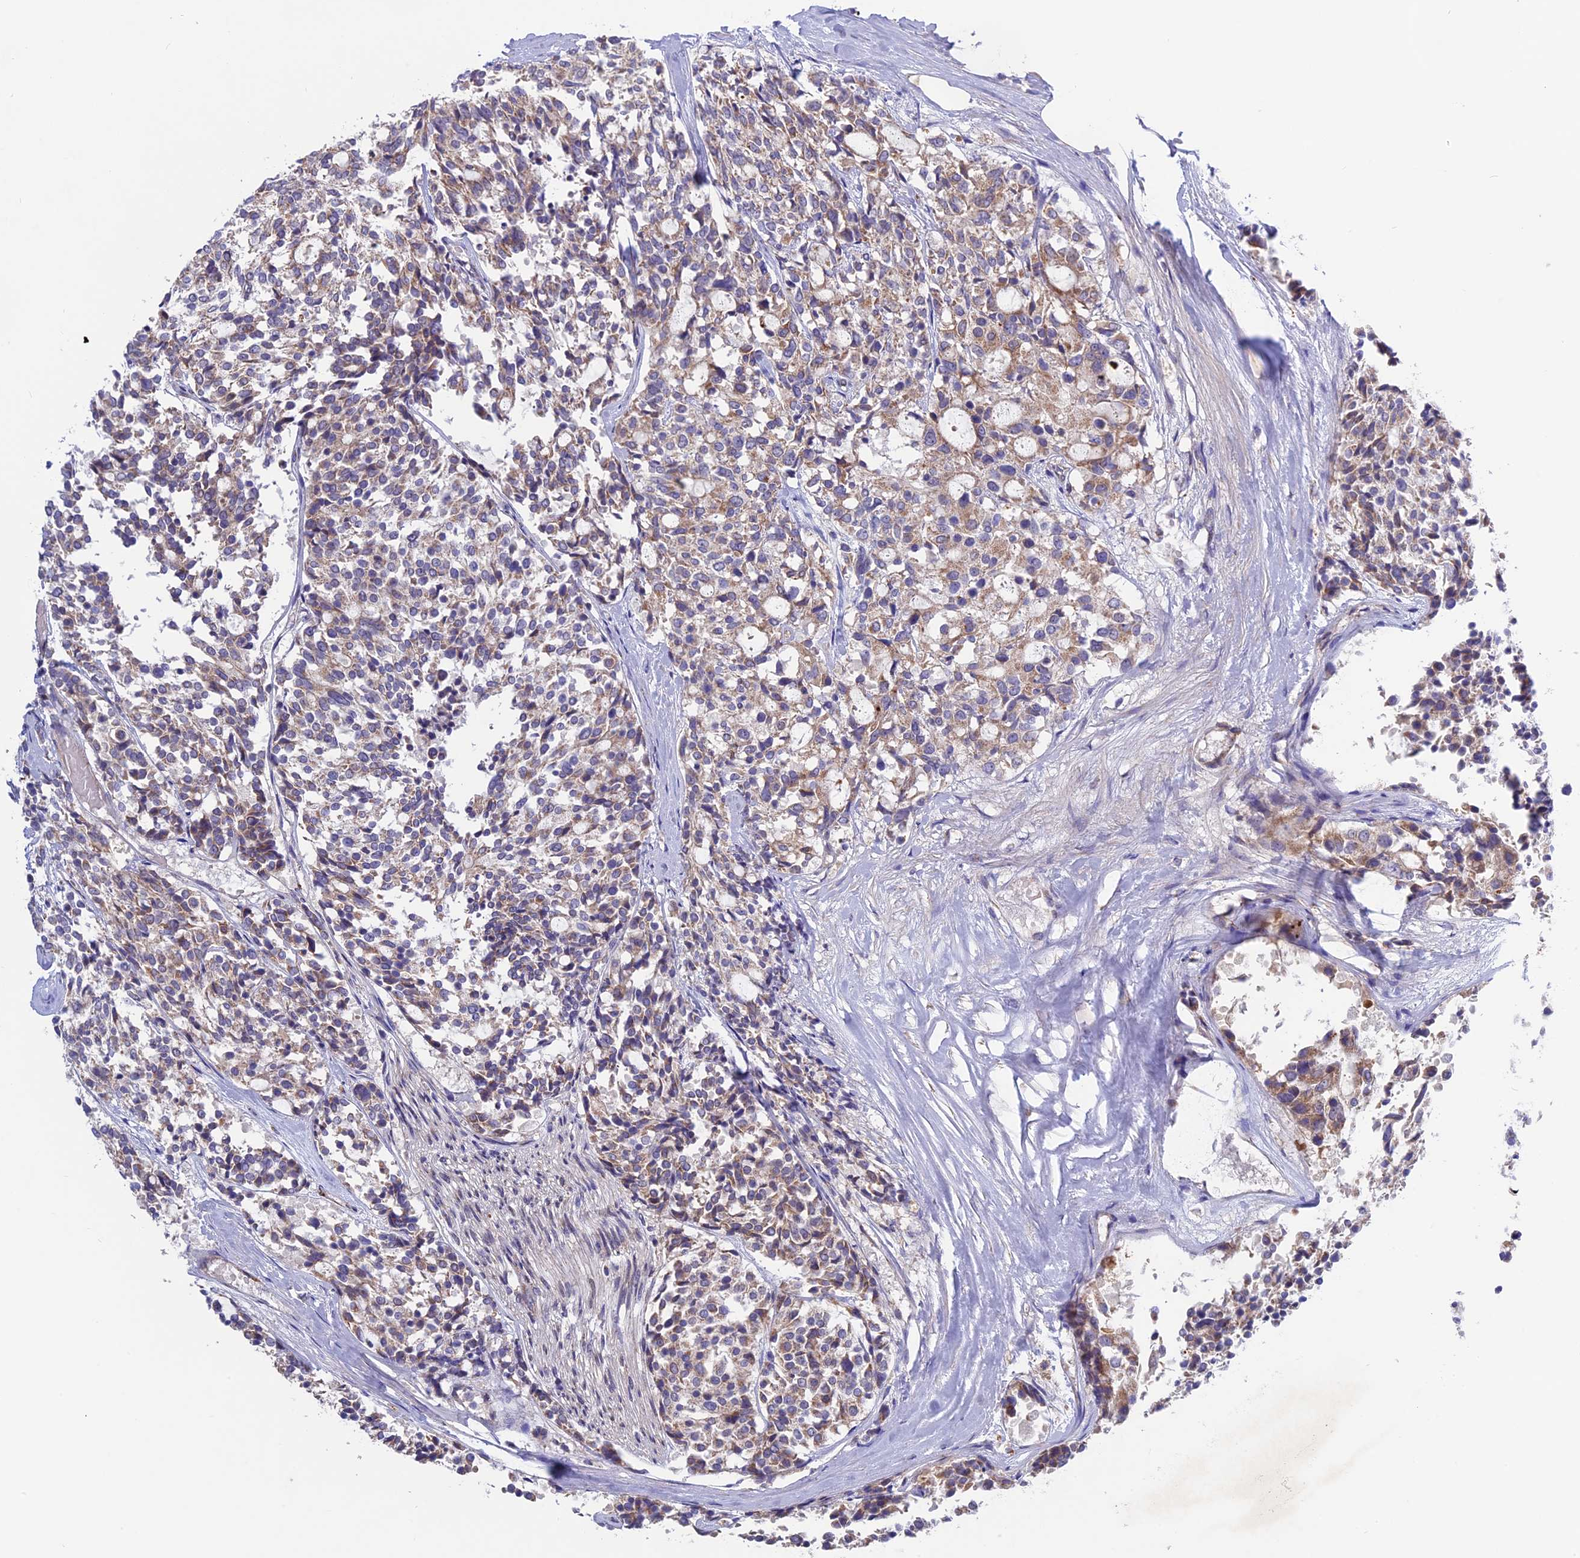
{"staining": {"intensity": "weak", "quantity": "25%-75%", "location": "cytoplasmic/membranous"}, "tissue": "carcinoid", "cell_type": "Tumor cells", "image_type": "cancer", "snomed": [{"axis": "morphology", "description": "Carcinoid, malignant, NOS"}, {"axis": "topography", "description": "Pancreas"}], "caption": "An image of carcinoid stained for a protein shows weak cytoplasmic/membranous brown staining in tumor cells.", "gene": "ETFDH", "patient": {"sex": "female", "age": 54}}